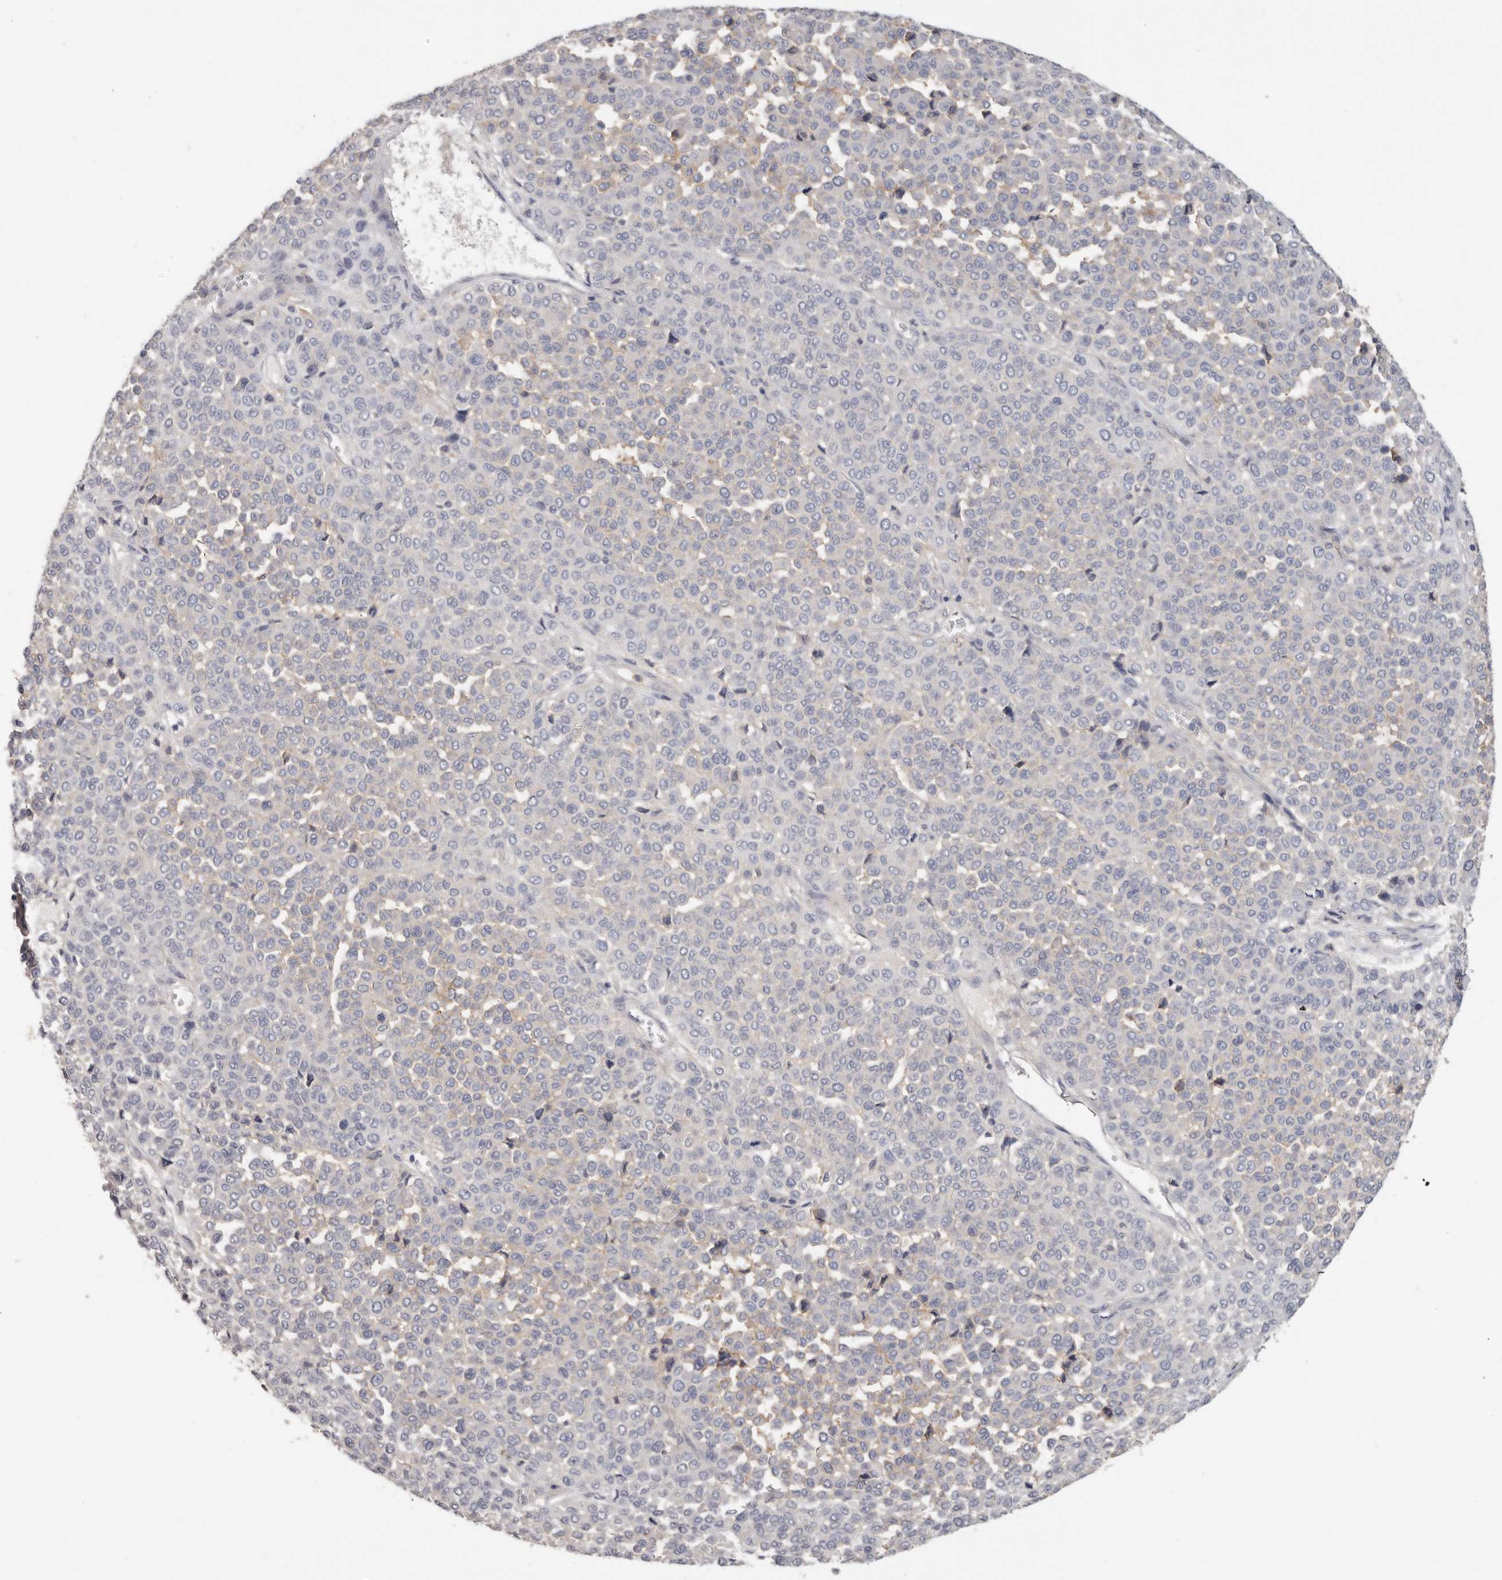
{"staining": {"intensity": "weak", "quantity": "<25%", "location": "cytoplasmic/membranous"}, "tissue": "melanoma", "cell_type": "Tumor cells", "image_type": "cancer", "snomed": [{"axis": "morphology", "description": "Malignant melanoma, Metastatic site"}, {"axis": "topography", "description": "Pancreas"}], "caption": "The image reveals no staining of tumor cells in malignant melanoma (metastatic site).", "gene": "WDTC1", "patient": {"sex": "female", "age": 30}}